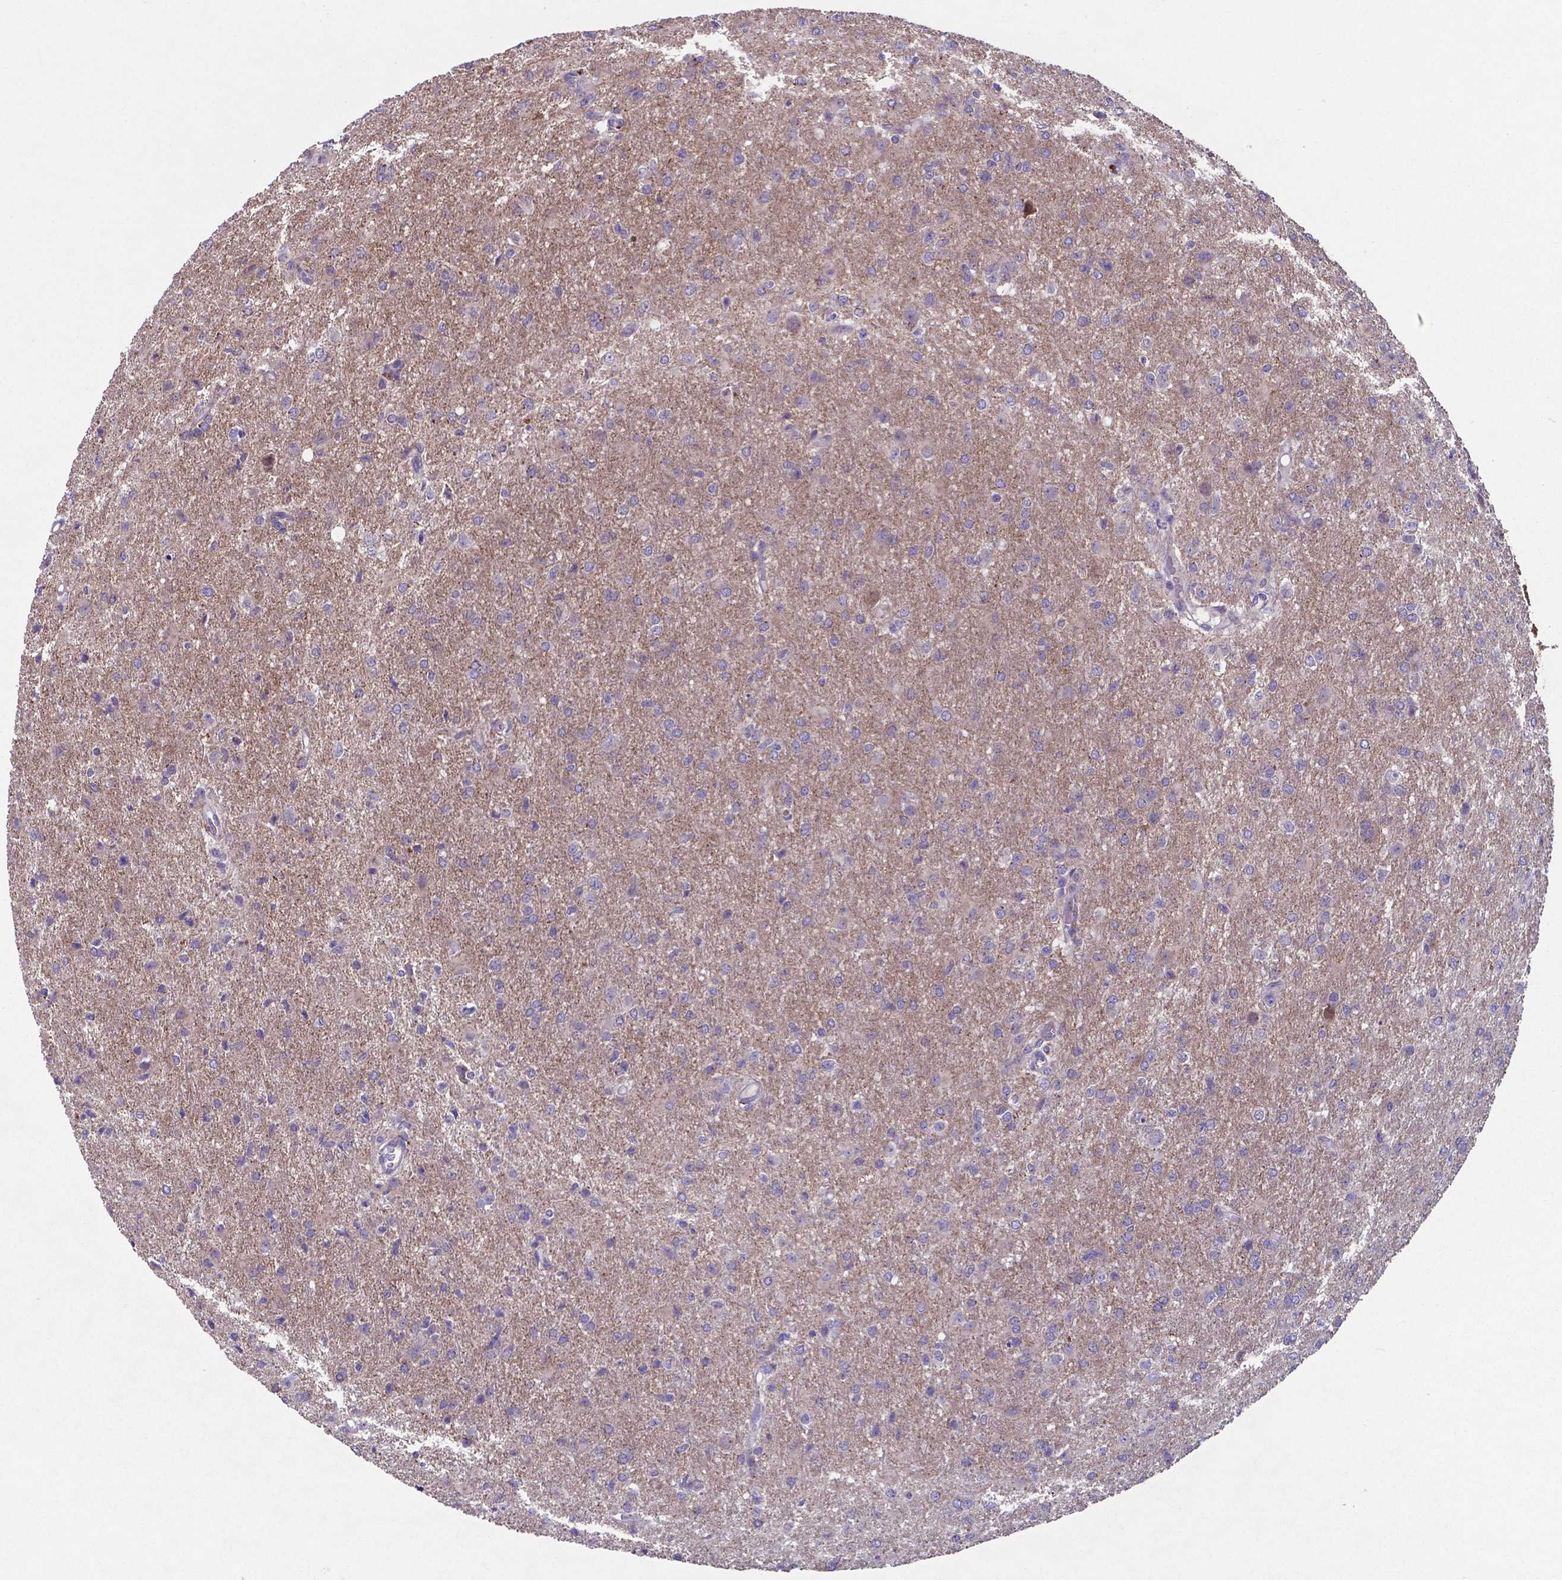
{"staining": {"intensity": "negative", "quantity": "none", "location": "none"}, "tissue": "glioma", "cell_type": "Tumor cells", "image_type": "cancer", "snomed": [{"axis": "morphology", "description": "Glioma, malignant, High grade"}, {"axis": "topography", "description": "Brain"}], "caption": "Immunohistochemical staining of glioma reveals no significant positivity in tumor cells.", "gene": "TYRO3", "patient": {"sex": "male", "age": 68}}